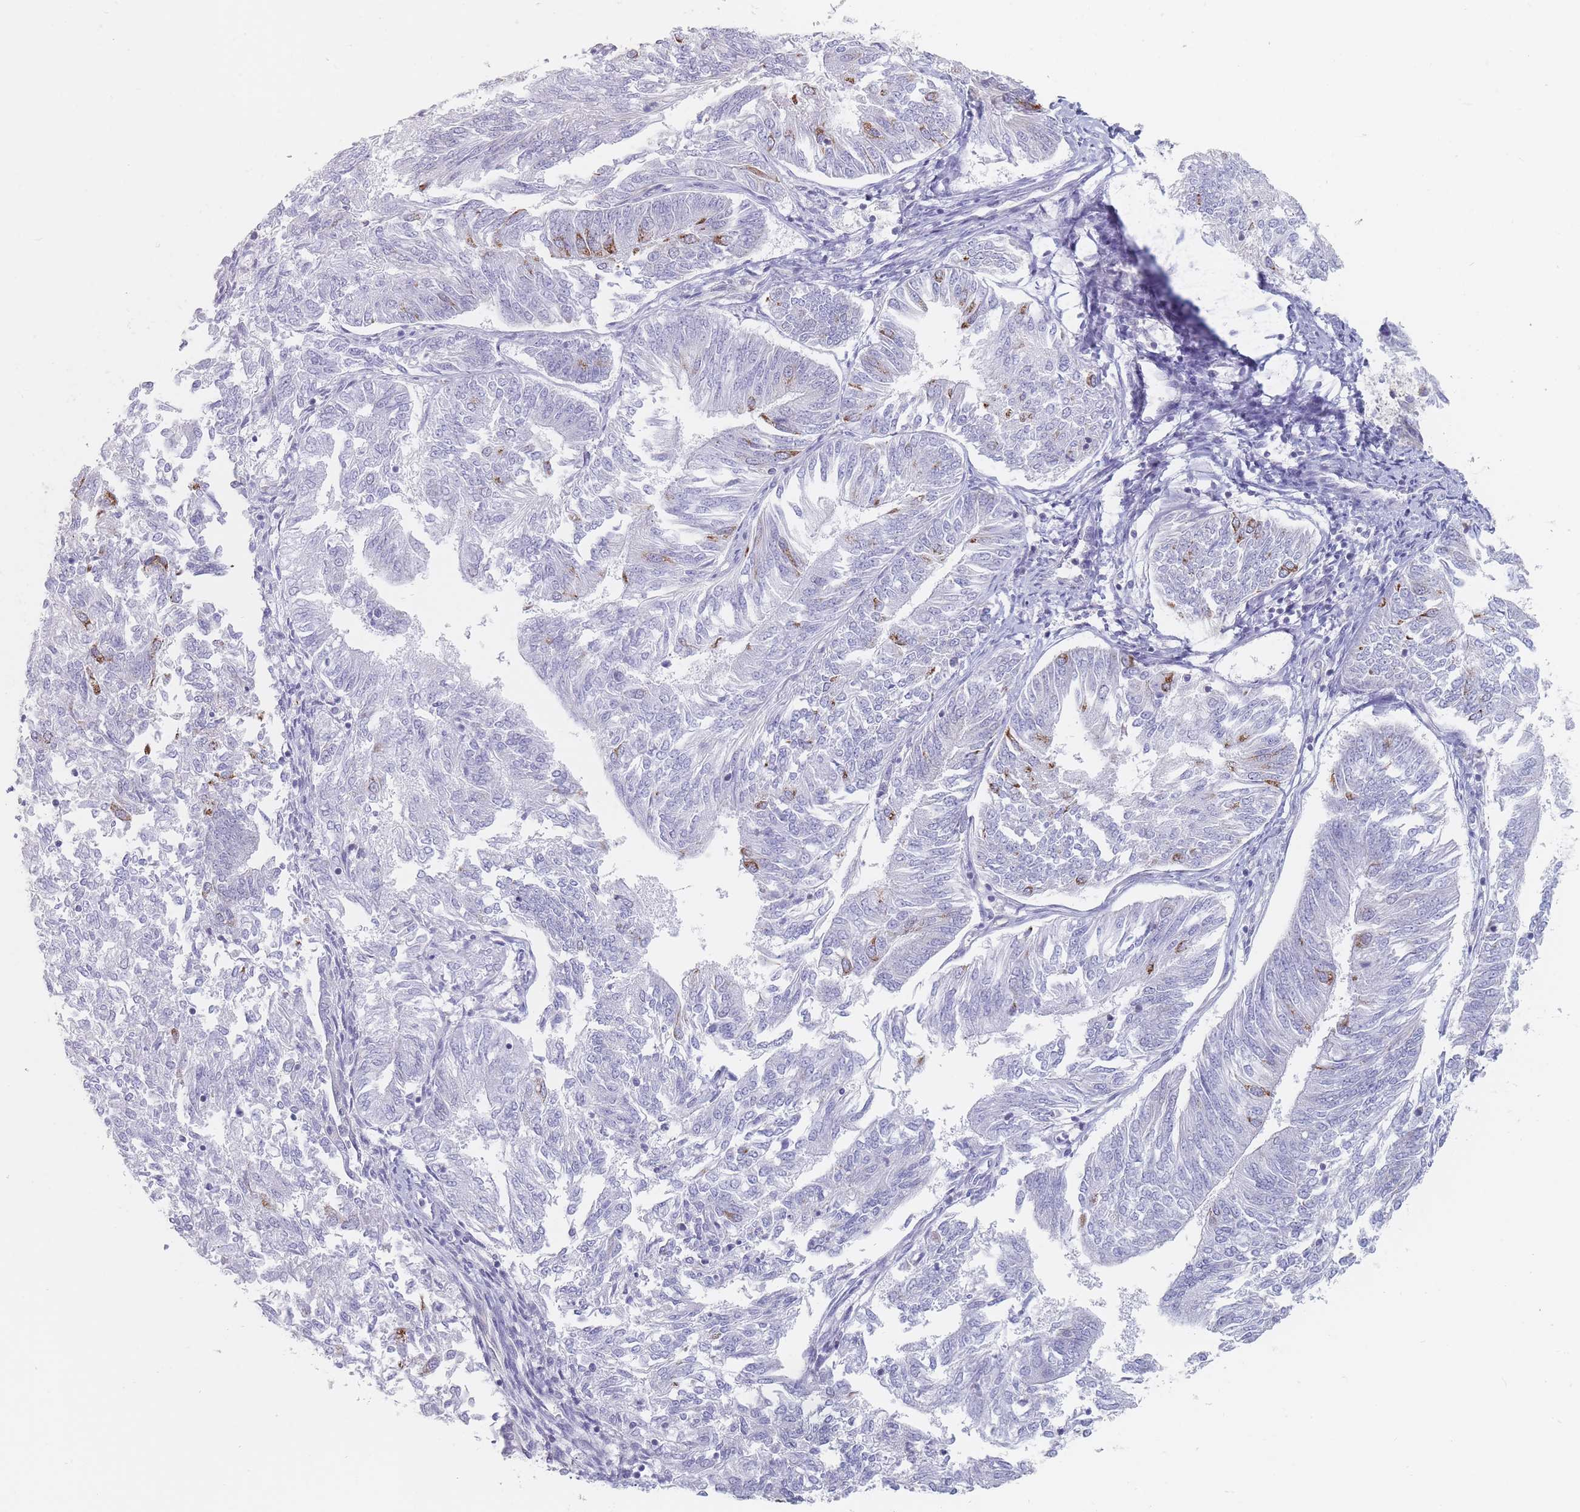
{"staining": {"intensity": "moderate", "quantity": "<25%", "location": "cytoplasmic/membranous"}, "tissue": "endometrial cancer", "cell_type": "Tumor cells", "image_type": "cancer", "snomed": [{"axis": "morphology", "description": "Adenocarcinoma, NOS"}, {"axis": "topography", "description": "Endometrium"}], "caption": "Protein staining by immunohistochemistry (IHC) reveals moderate cytoplasmic/membranous positivity in approximately <25% of tumor cells in endometrial cancer.", "gene": "MAP1S", "patient": {"sex": "female", "age": 58}}